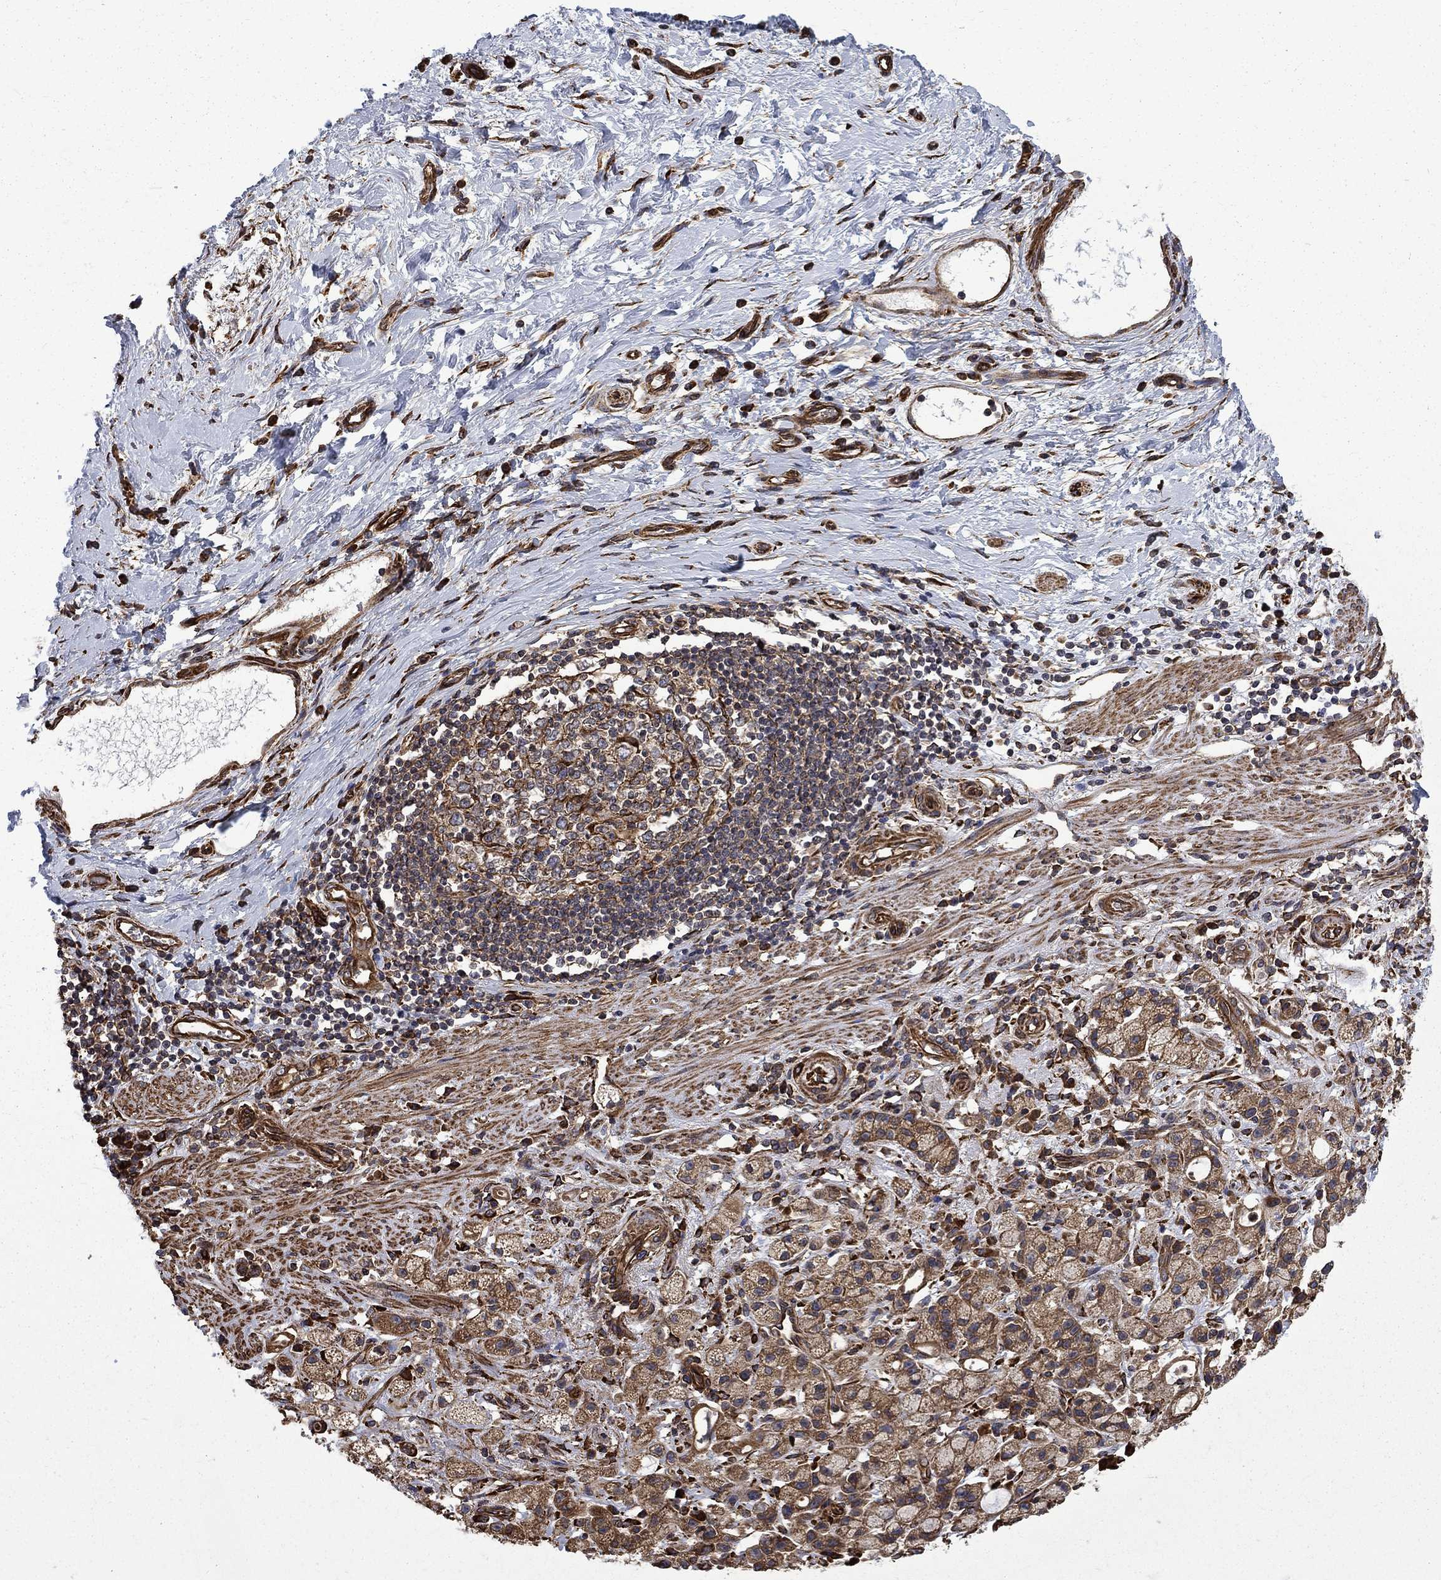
{"staining": {"intensity": "moderate", "quantity": "25%-75%", "location": "cytoplasmic/membranous"}, "tissue": "stomach cancer", "cell_type": "Tumor cells", "image_type": "cancer", "snomed": [{"axis": "morphology", "description": "Adenocarcinoma, NOS"}, {"axis": "topography", "description": "Stomach"}], "caption": "Brown immunohistochemical staining in human stomach adenocarcinoma displays moderate cytoplasmic/membranous positivity in approximately 25%-75% of tumor cells.", "gene": "CUTC", "patient": {"sex": "male", "age": 58}}